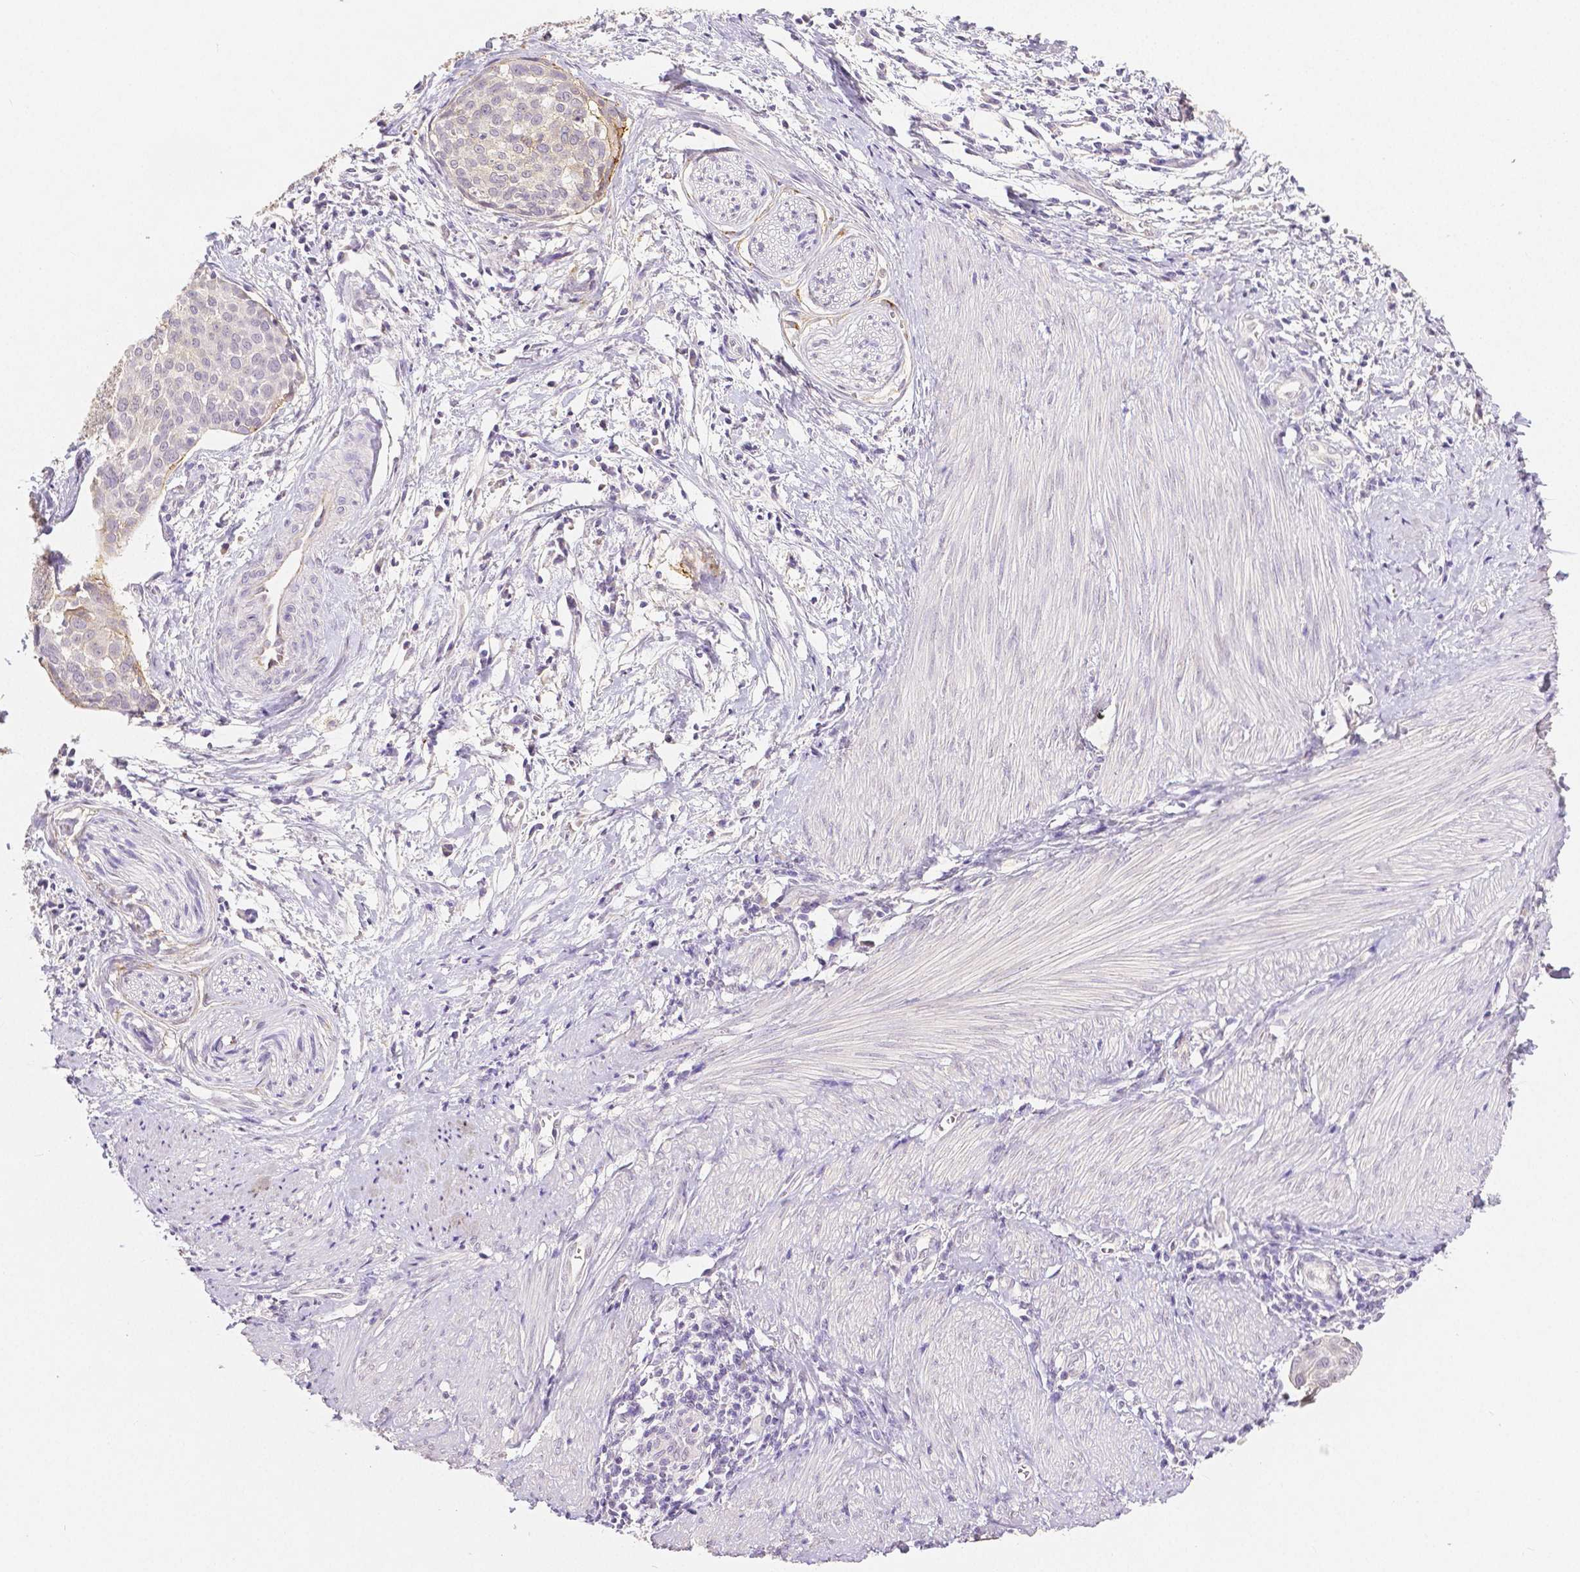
{"staining": {"intensity": "weak", "quantity": "25%-75%", "location": "cytoplasmic/membranous"}, "tissue": "cervical cancer", "cell_type": "Tumor cells", "image_type": "cancer", "snomed": [{"axis": "morphology", "description": "Squamous cell carcinoma, NOS"}, {"axis": "topography", "description": "Cervix"}], "caption": "Cervical cancer tissue exhibits weak cytoplasmic/membranous positivity in about 25%-75% of tumor cells, visualized by immunohistochemistry.", "gene": "OCLN", "patient": {"sex": "female", "age": 39}}